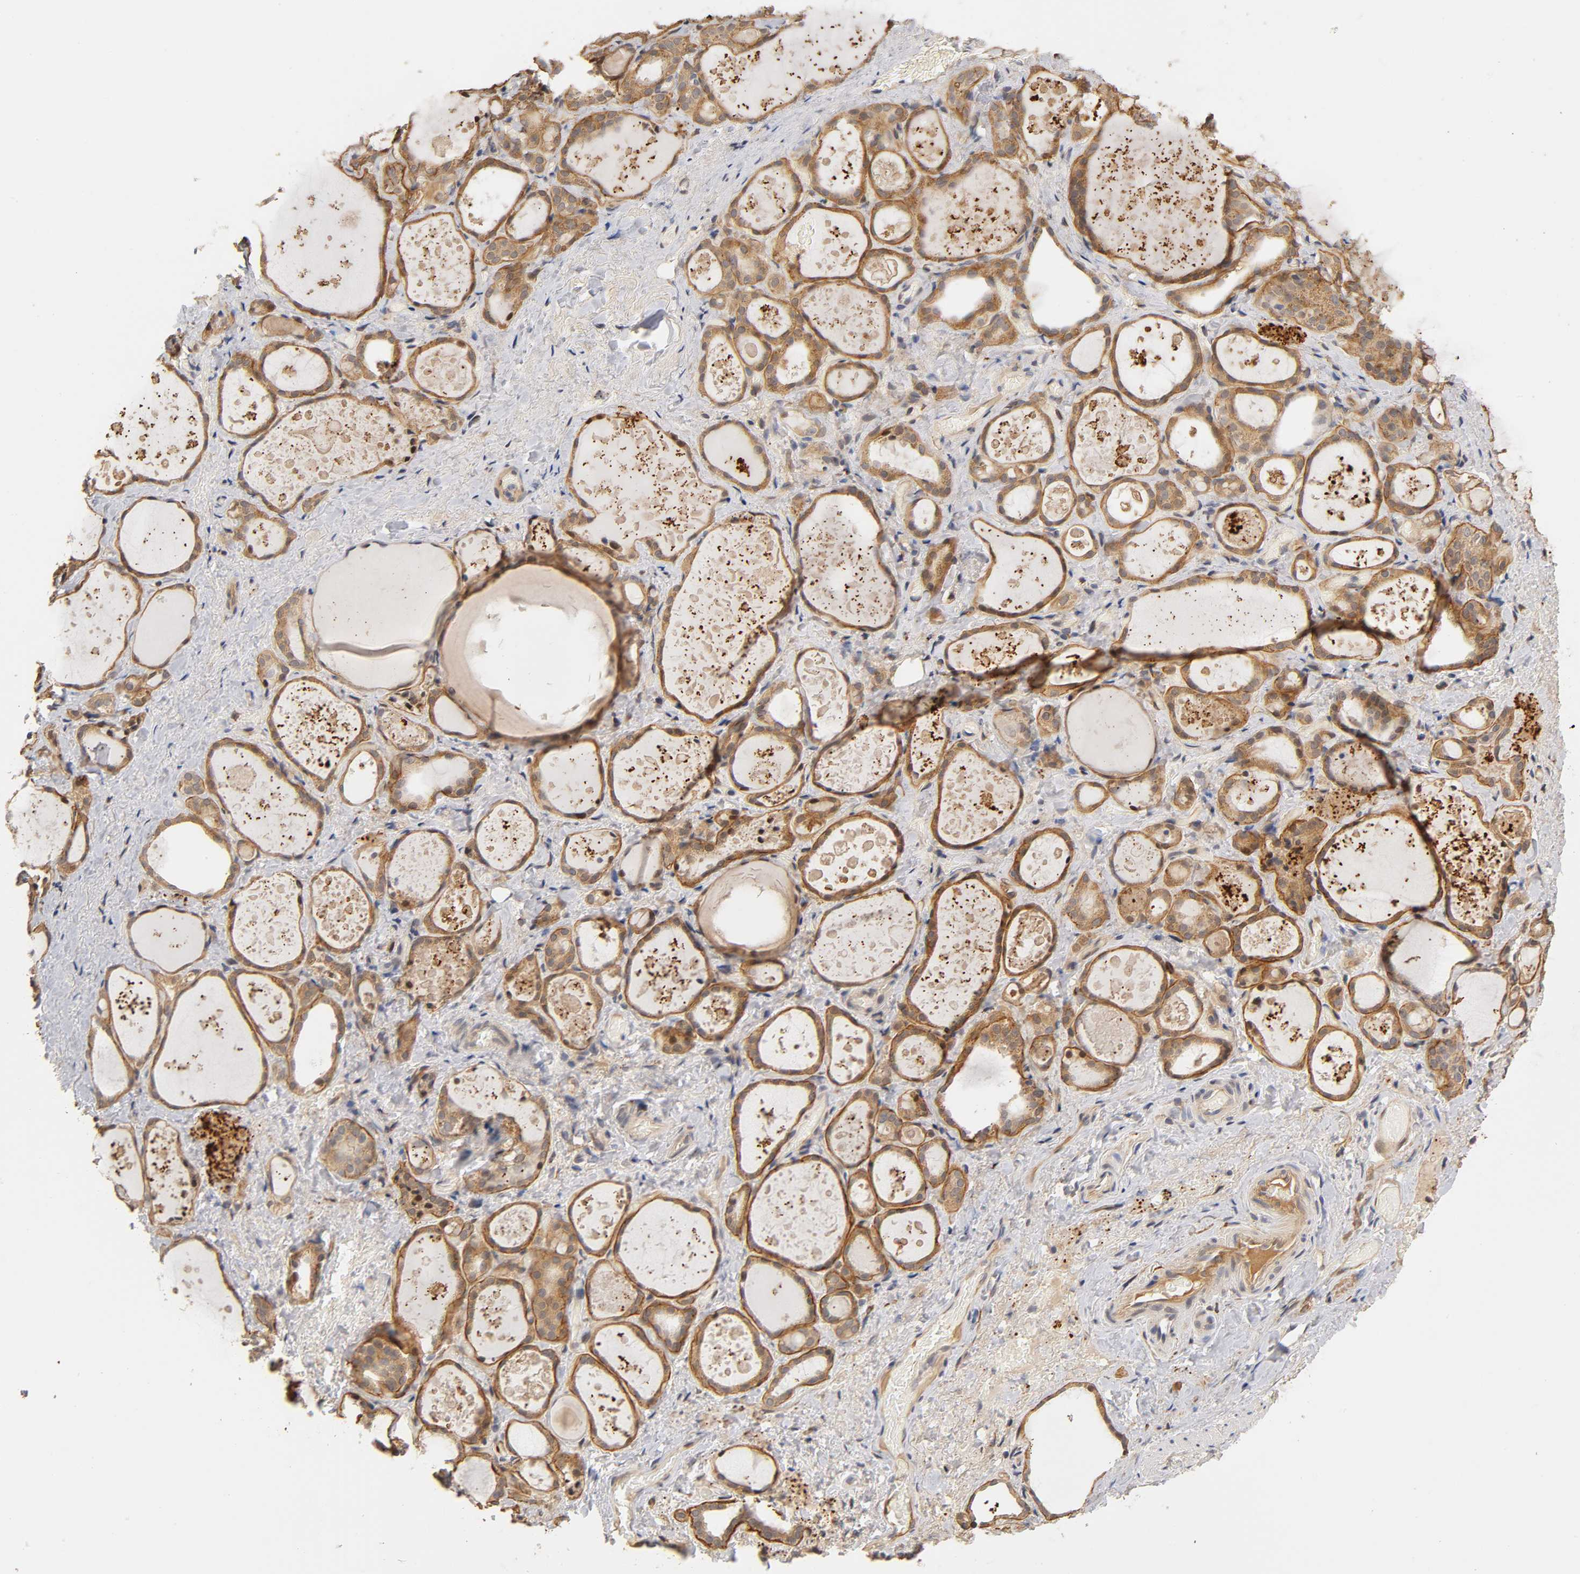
{"staining": {"intensity": "strong", "quantity": ">75%", "location": "cytoplasmic/membranous"}, "tissue": "thyroid gland", "cell_type": "Glandular cells", "image_type": "normal", "snomed": [{"axis": "morphology", "description": "Normal tissue, NOS"}, {"axis": "topography", "description": "Thyroid gland"}], "caption": "A photomicrograph of human thyroid gland stained for a protein exhibits strong cytoplasmic/membranous brown staining in glandular cells.", "gene": "LAMB1", "patient": {"sex": "female", "age": 75}}